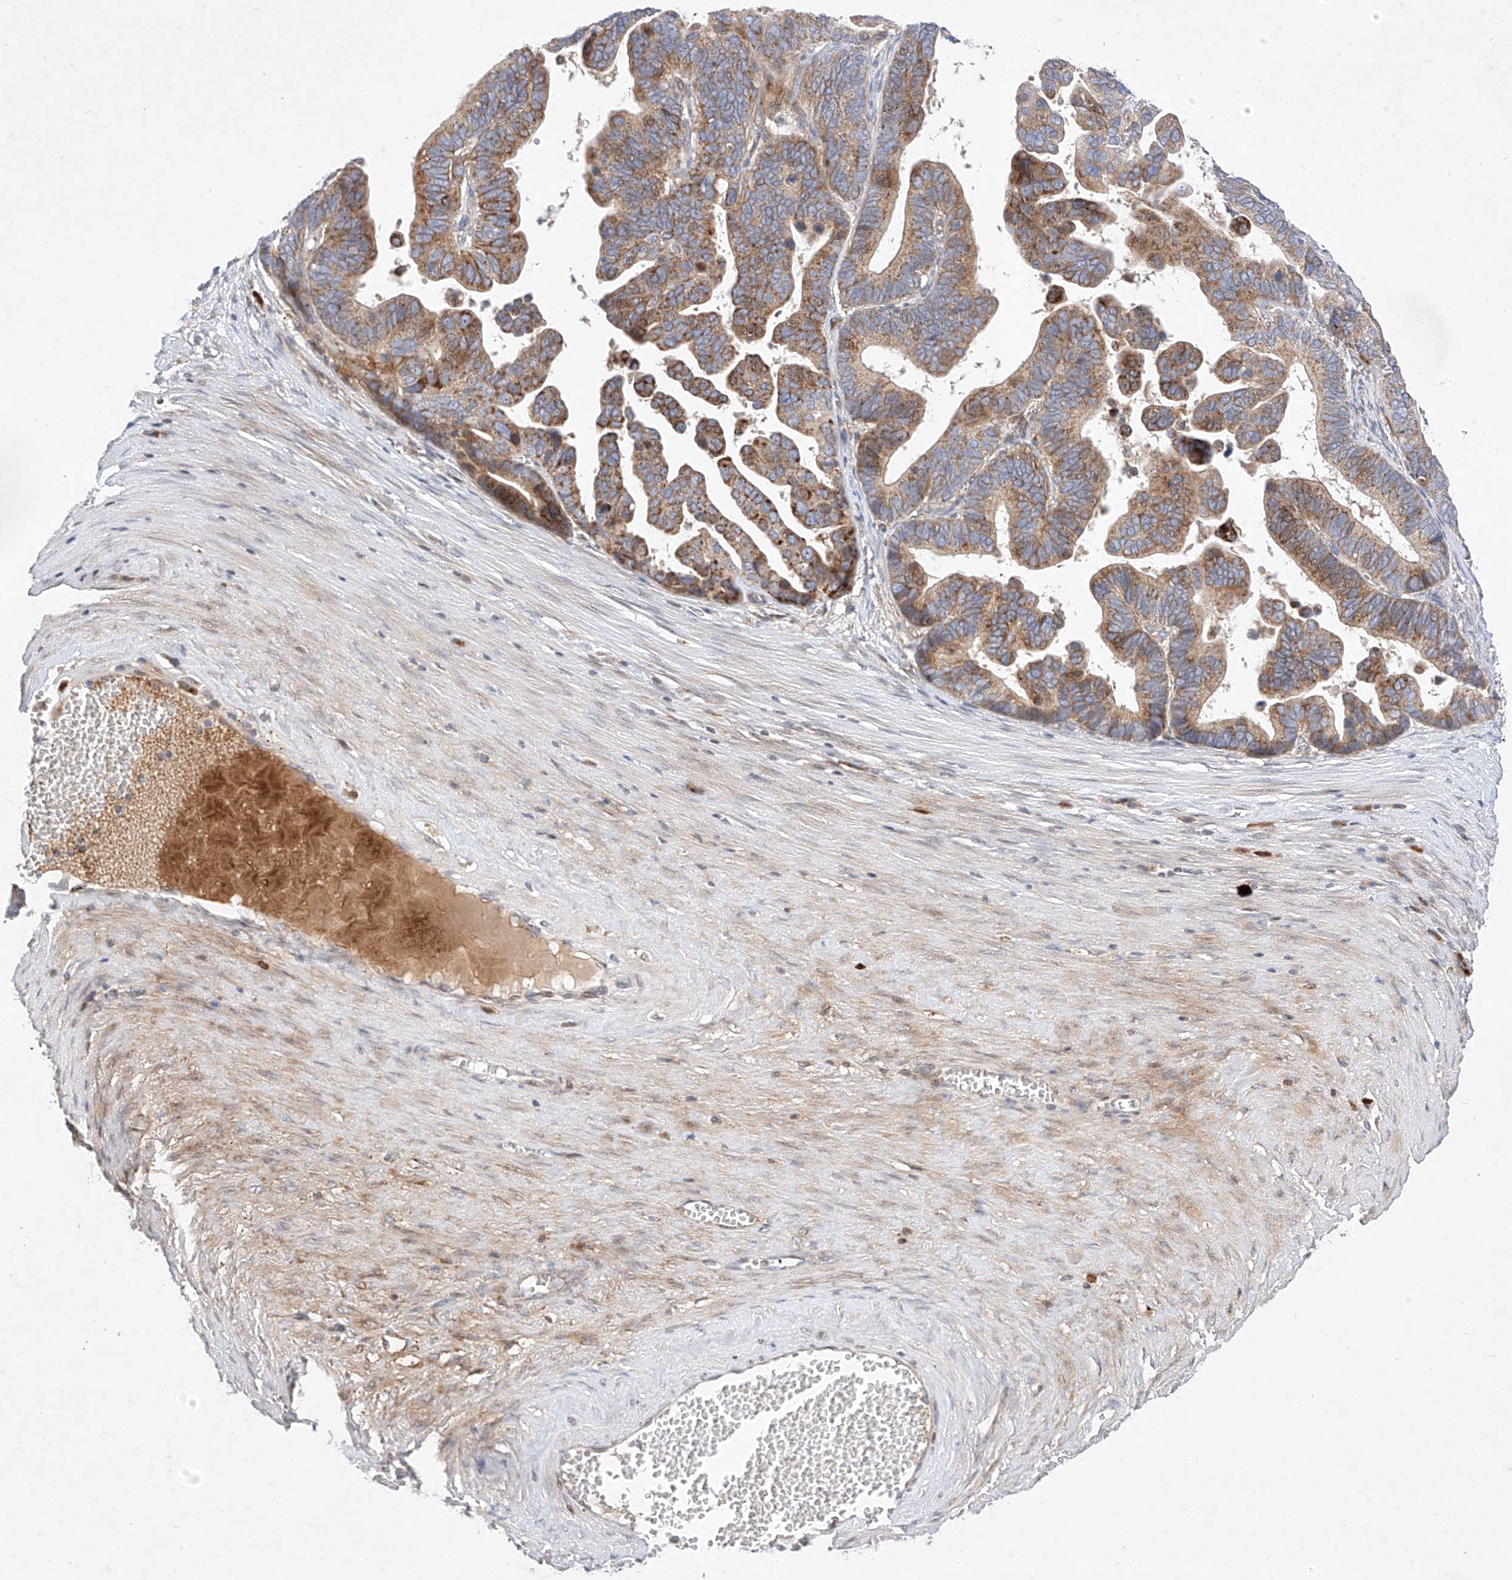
{"staining": {"intensity": "moderate", "quantity": ">75%", "location": "cytoplasmic/membranous"}, "tissue": "ovarian cancer", "cell_type": "Tumor cells", "image_type": "cancer", "snomed": [{"axis": "morphology", "description": "Cystadenocarcinoma, serous, NOS"}, {"axis": "topography", "description": "Ovary"}], "caption": "Protein expression by immunohistochemistry (IHC) reveals moderate cytoplasmic/membranous staining in about >75% of tumor cells in ovarian cancer.", "gene": "OSGEPL1", "patient": {"sex": "female", "age": 56}}